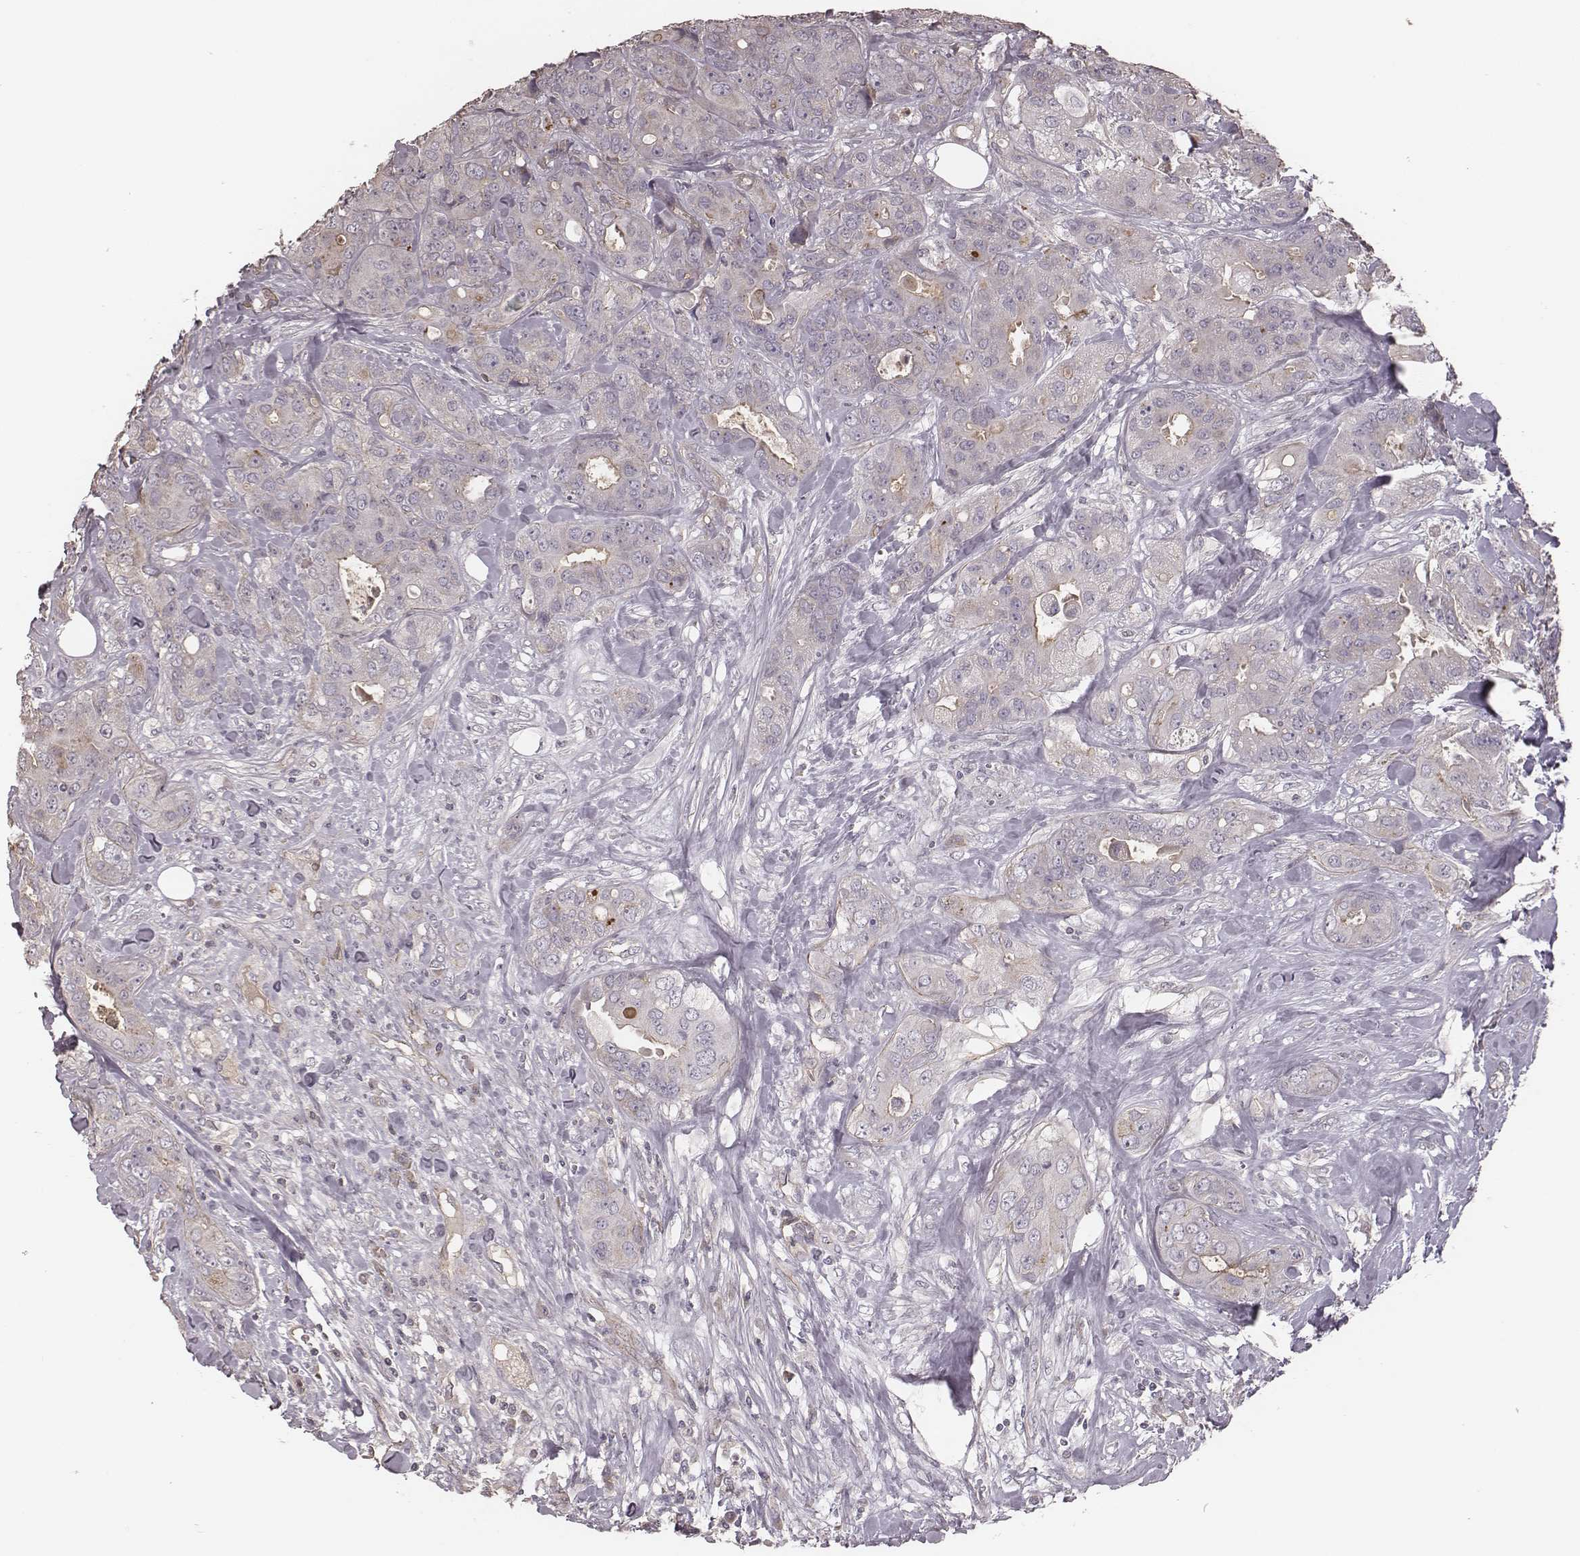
{"staining": {"intensity": "weak", "quantity": "<25%", "location": "cytoplasmic/membranous"}, "tissue": "breast cancer", "cell_type": "Tumor cells", "image_type": "cancer", "snomed": [{"axis": "morphology", "description": "Duct carcinoma"}, {"axis": "topography", "description": "Breast"}], "caption": "Protein analysis of breast cancer (invasive ductal carcinoma) reveals no significant expression in tumor cells.", "gene": "OTOGL", "patient": {"sex": "female", "age": 43}}